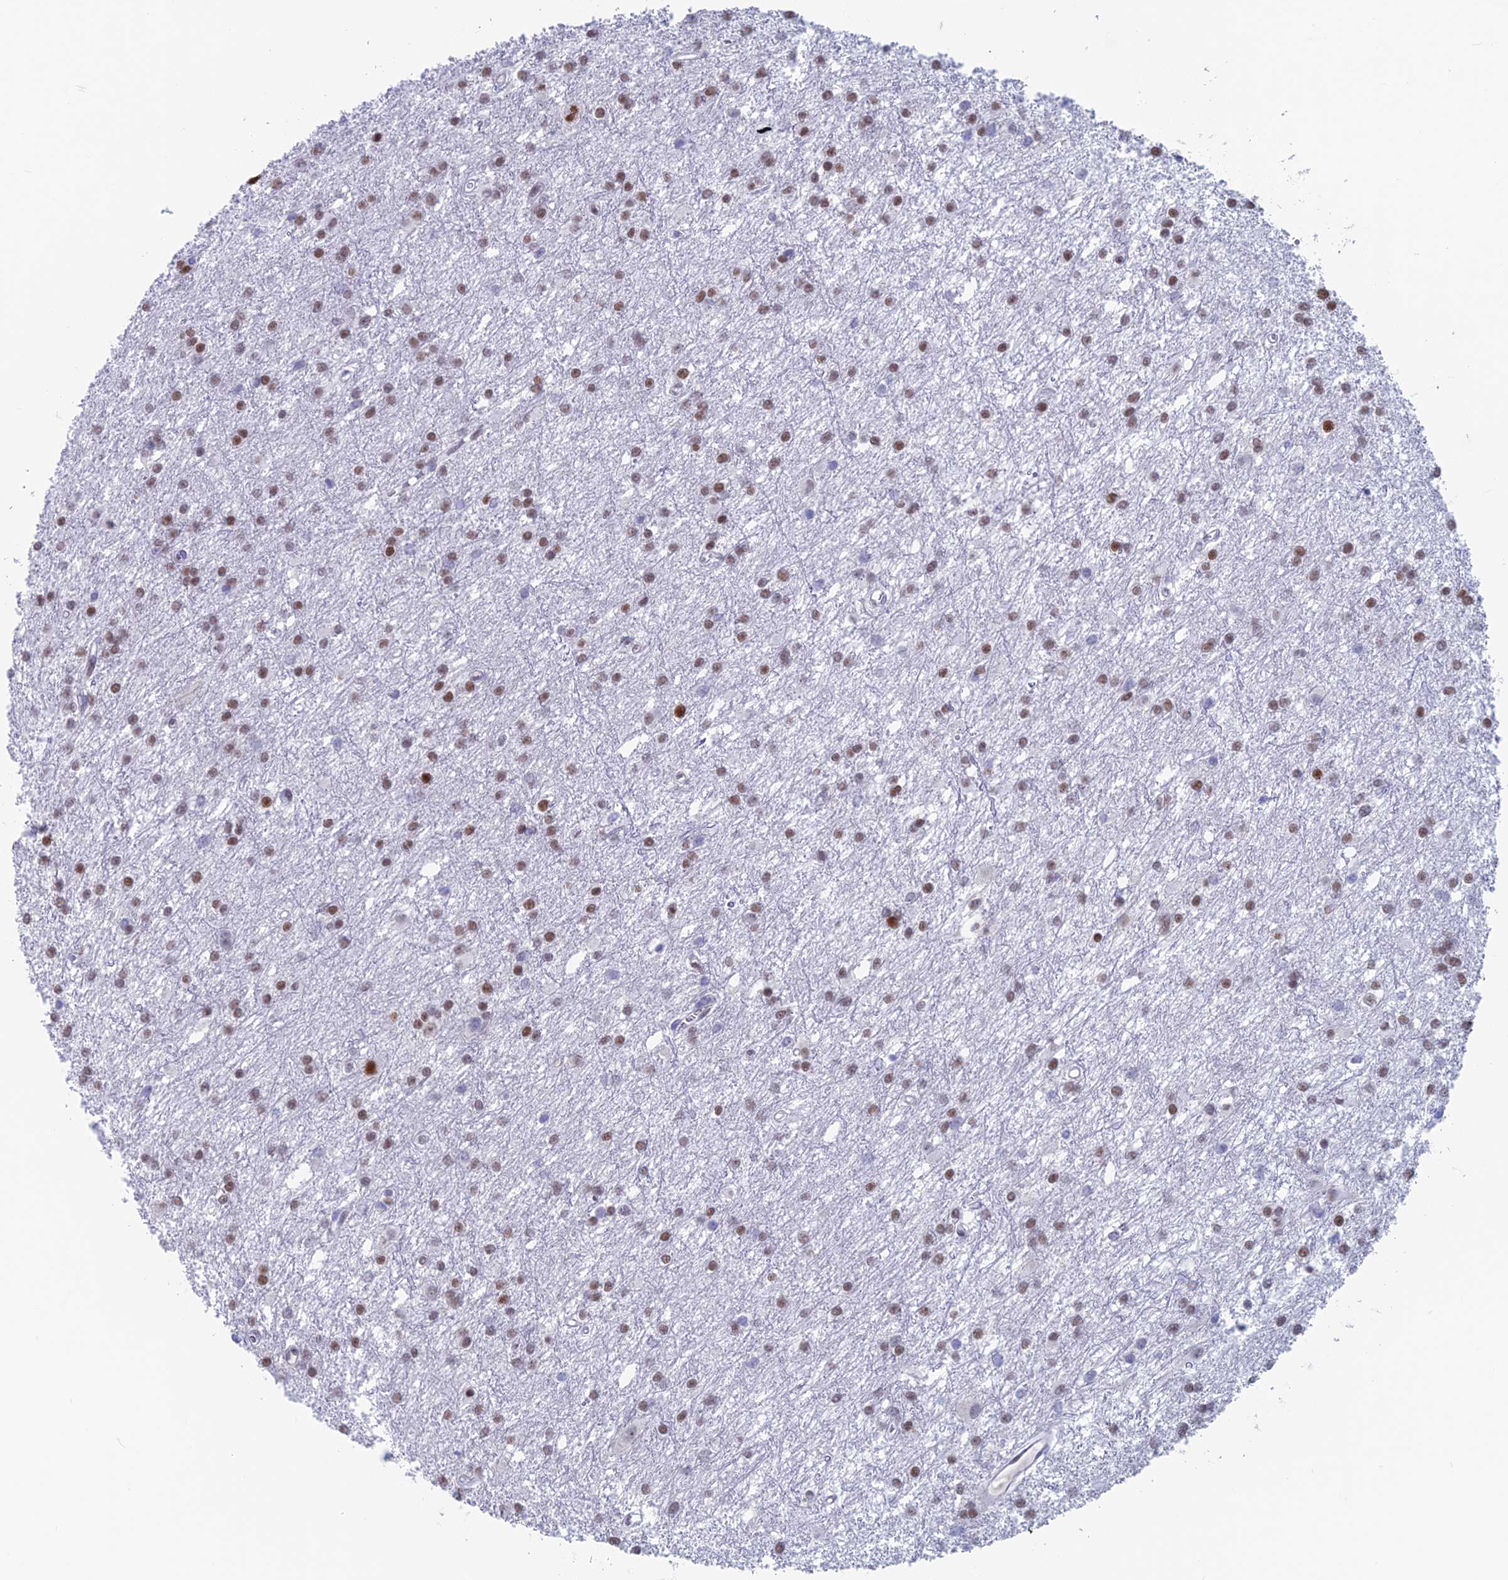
{"staining": {"intensity": "moderate", "quantity": ">75%", "location": "nuclear"}, "tissue": "glioma", "cell_type": "Tumor cells", "image_type": "cancer", "snomed": [{"axis": "morphology", "description": "Glioma, malignant, High grade"}, {"axis": "topography", "description": "Brain"}], "caption": "Malignant glioma (high-grade) tissue displays moderate nuclear expression in about >75% of tumor cells, visualized by immunohistochemistry.", "gene": "NOL4L", "patient": {"sex": "female", "age": 50}}